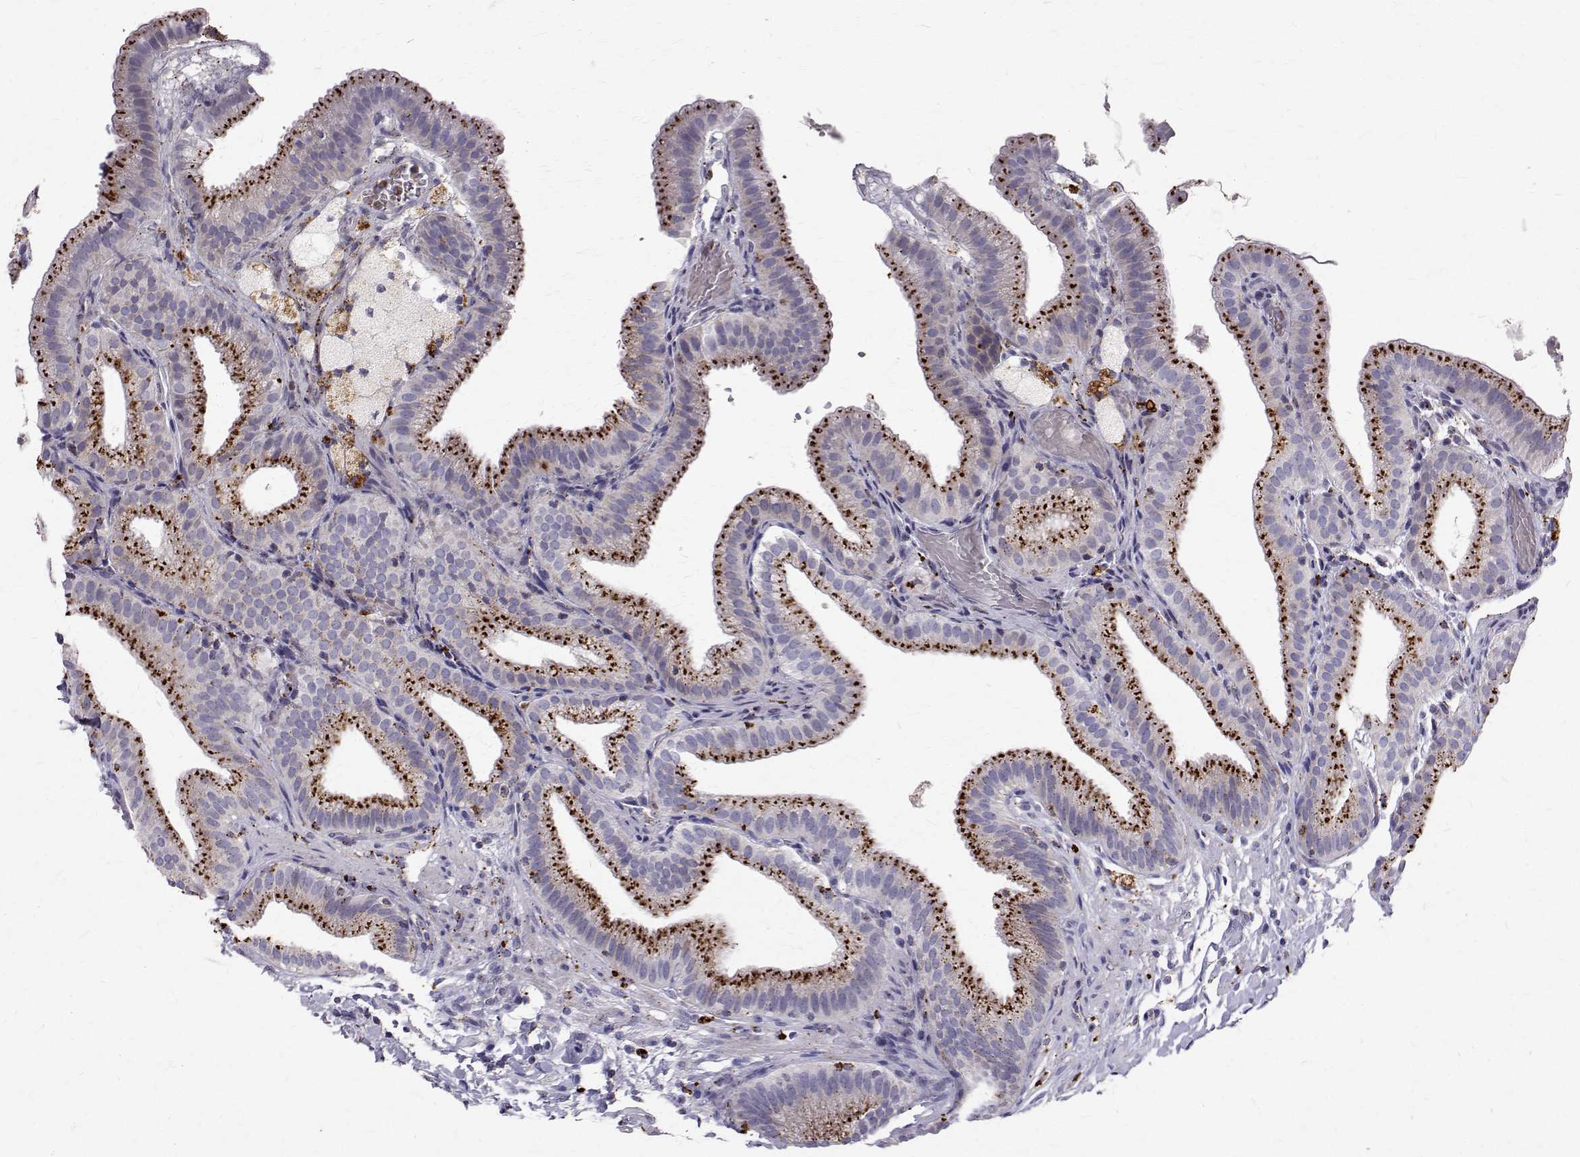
{"staining": {"intensity": "strong", "quantity": "25%-75%", "location": "cytoplasmic/membranous"}, "tissue": "gallbladder", "cell_type": "Glandular cells", "image_type": "normal", "snomed": [{"axis": "morphology", "description": "Normal tissue, NOS"}, {"axis": "topography", "description": "Gallbladder"}], "caption": "This is a histology image of immunohistochemistry (IHC) staining of unremarkable gallbladder, which shows strong expression in the cytoplasmic/membranous of glandular cells.", "gene": "TPP1", "patient": {"sex": "female", "age": 63}}